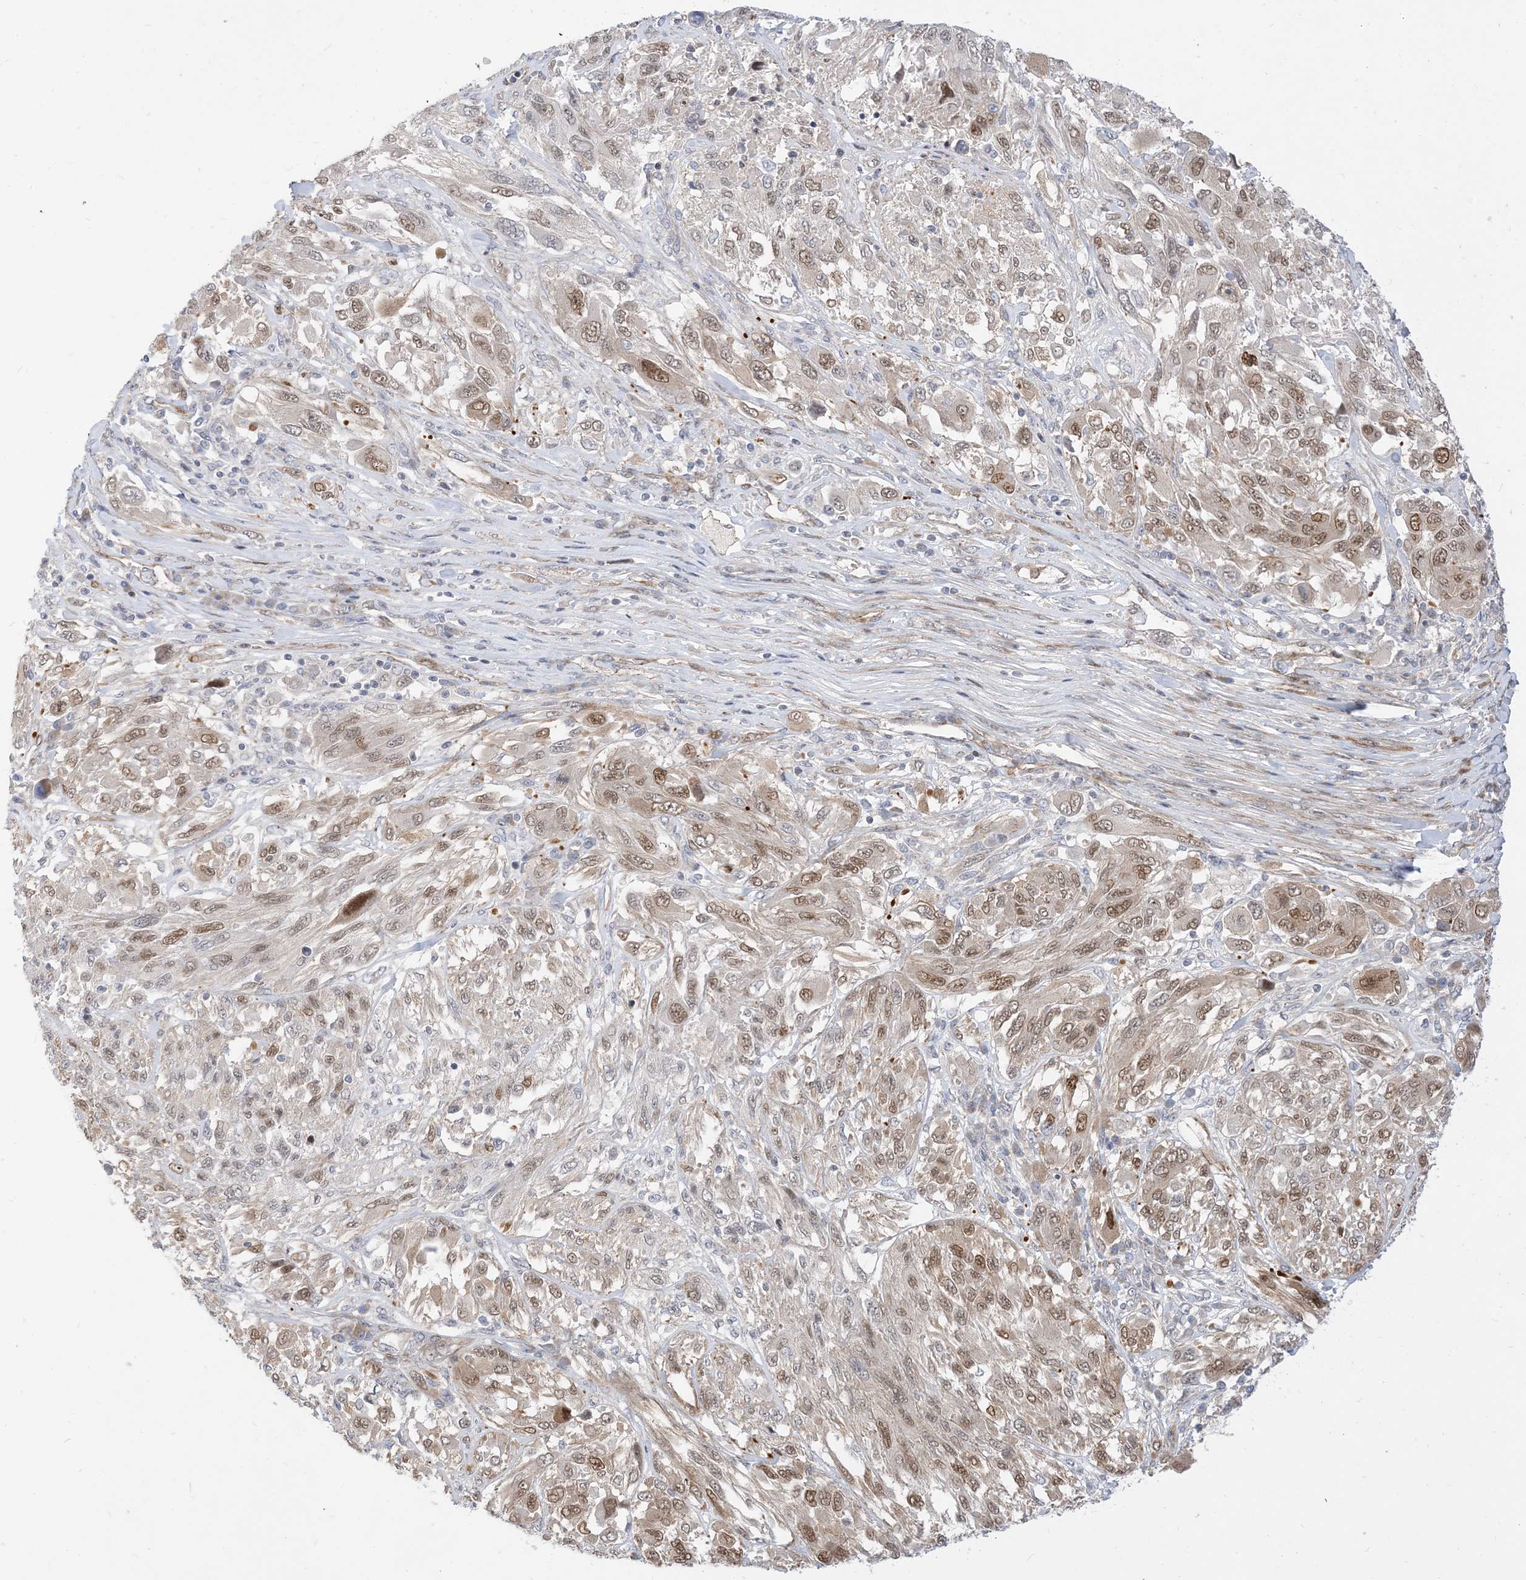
{"staining": {"intensity": "moderate", "quantity": ">75%", "location": "nuclear"}, "tissue": "melanoma", "cell_type": "Tumor cells", "image_type": "cancer", "snomed": [{"axis": "morphology", "description": "Malignant melanoma, NOS"}, {"axis": "topography", "description": "Skin"}], "caption": "Malignant melanoma stained with IHC demonstrates moderate nuclear expression in about >75% of tumor cells.", "gene": "TYSND1", "patient": {"sex": "female", "age": 91}}